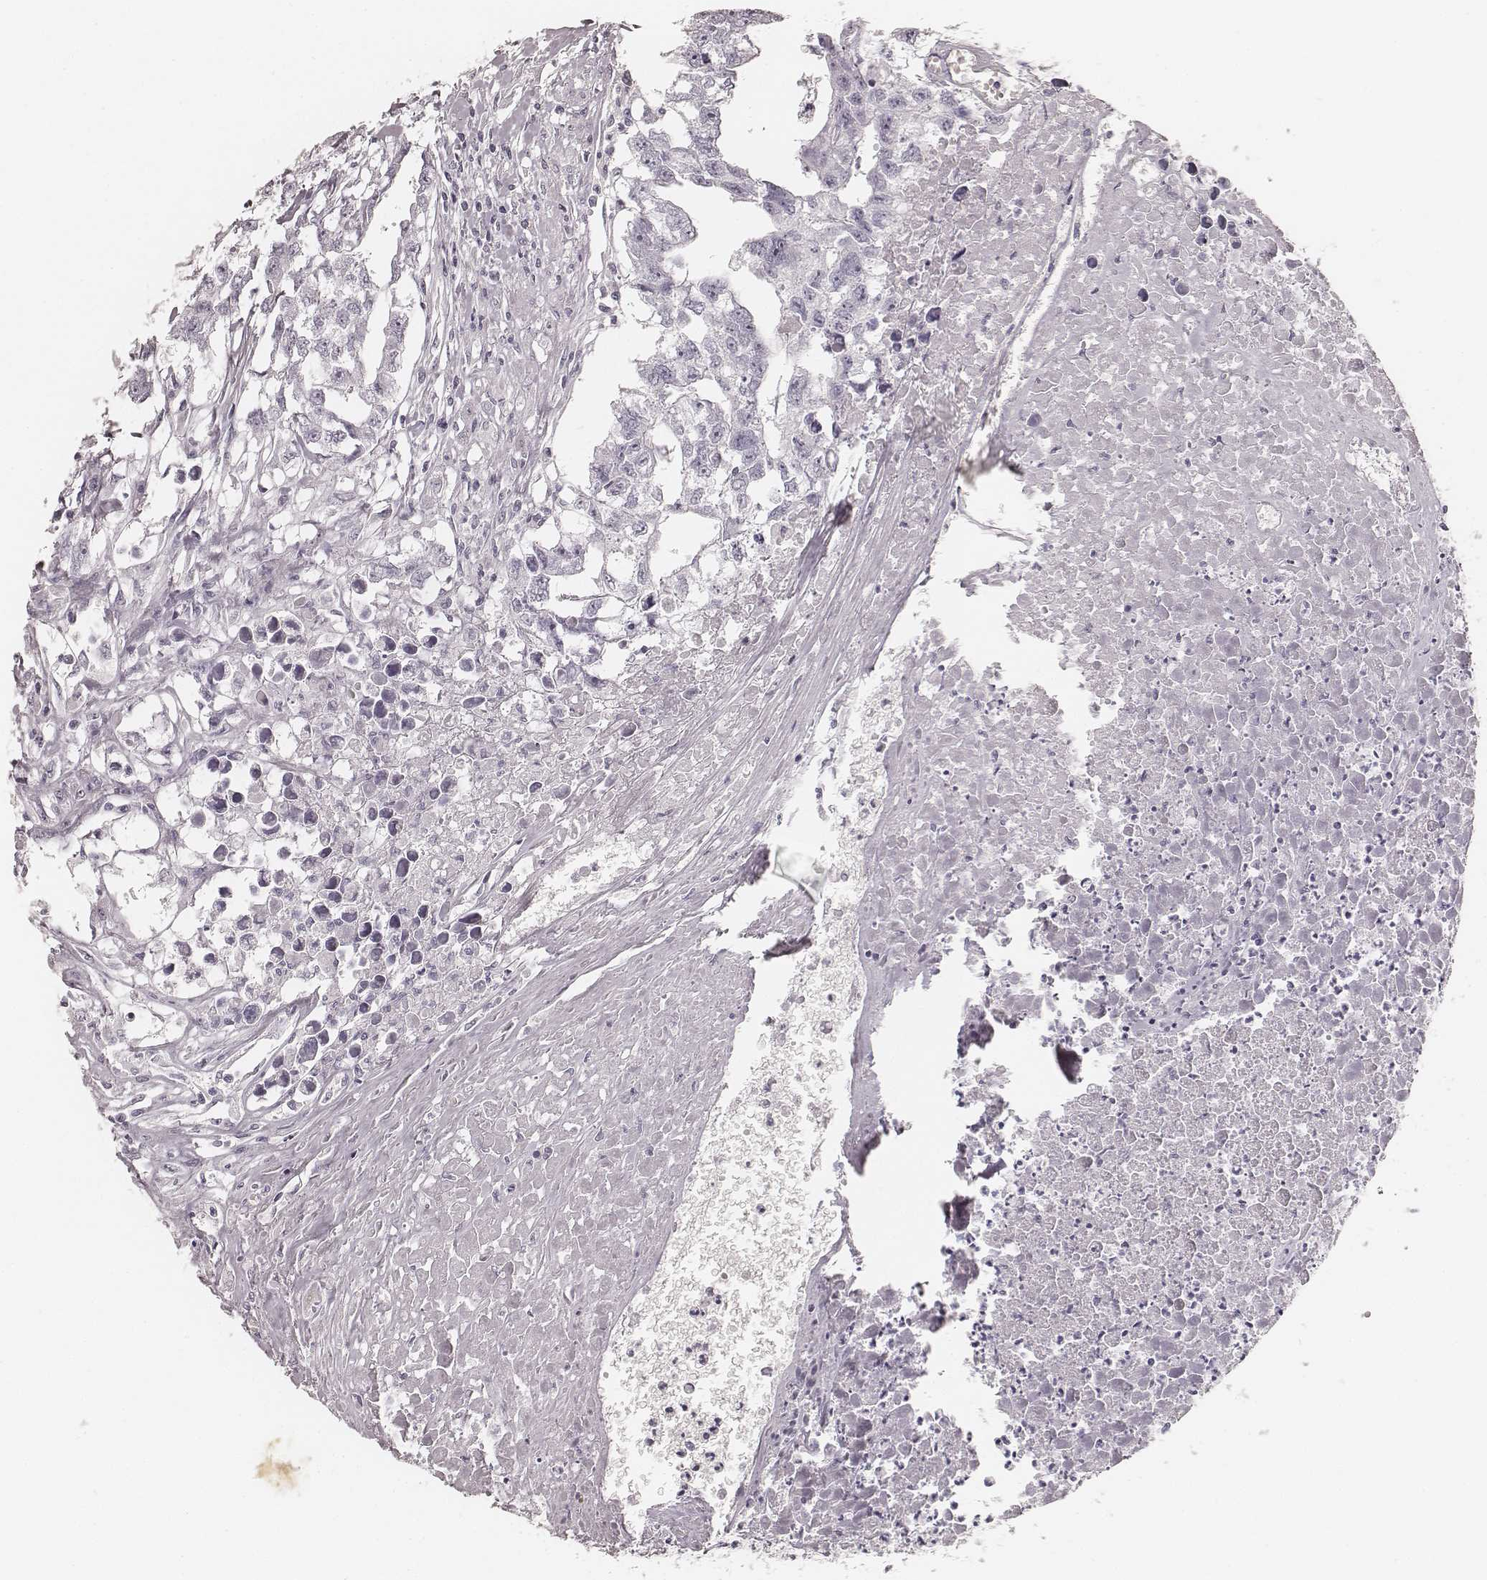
{"staining": {"intensity": "negative", "quantity": "none", "location": "none"}, "tissue": "testis cancer", "cell_type": "Tumor cells", "image_type": "cancer", "snomed": [{"axis": "morphology", "description": "Carcinoma, Embryonal, NOS"}, {"axis": "morphology", "description": "Teratoma, malignant, NOS"}, {"axis": "topography", "description": "Testis"}], "caption": "Micrograph shows no protein expression in tumor cells of testis cancer tissue.", "gene": "HNF4G", "patient": {"sex": "male", "age": 44}}